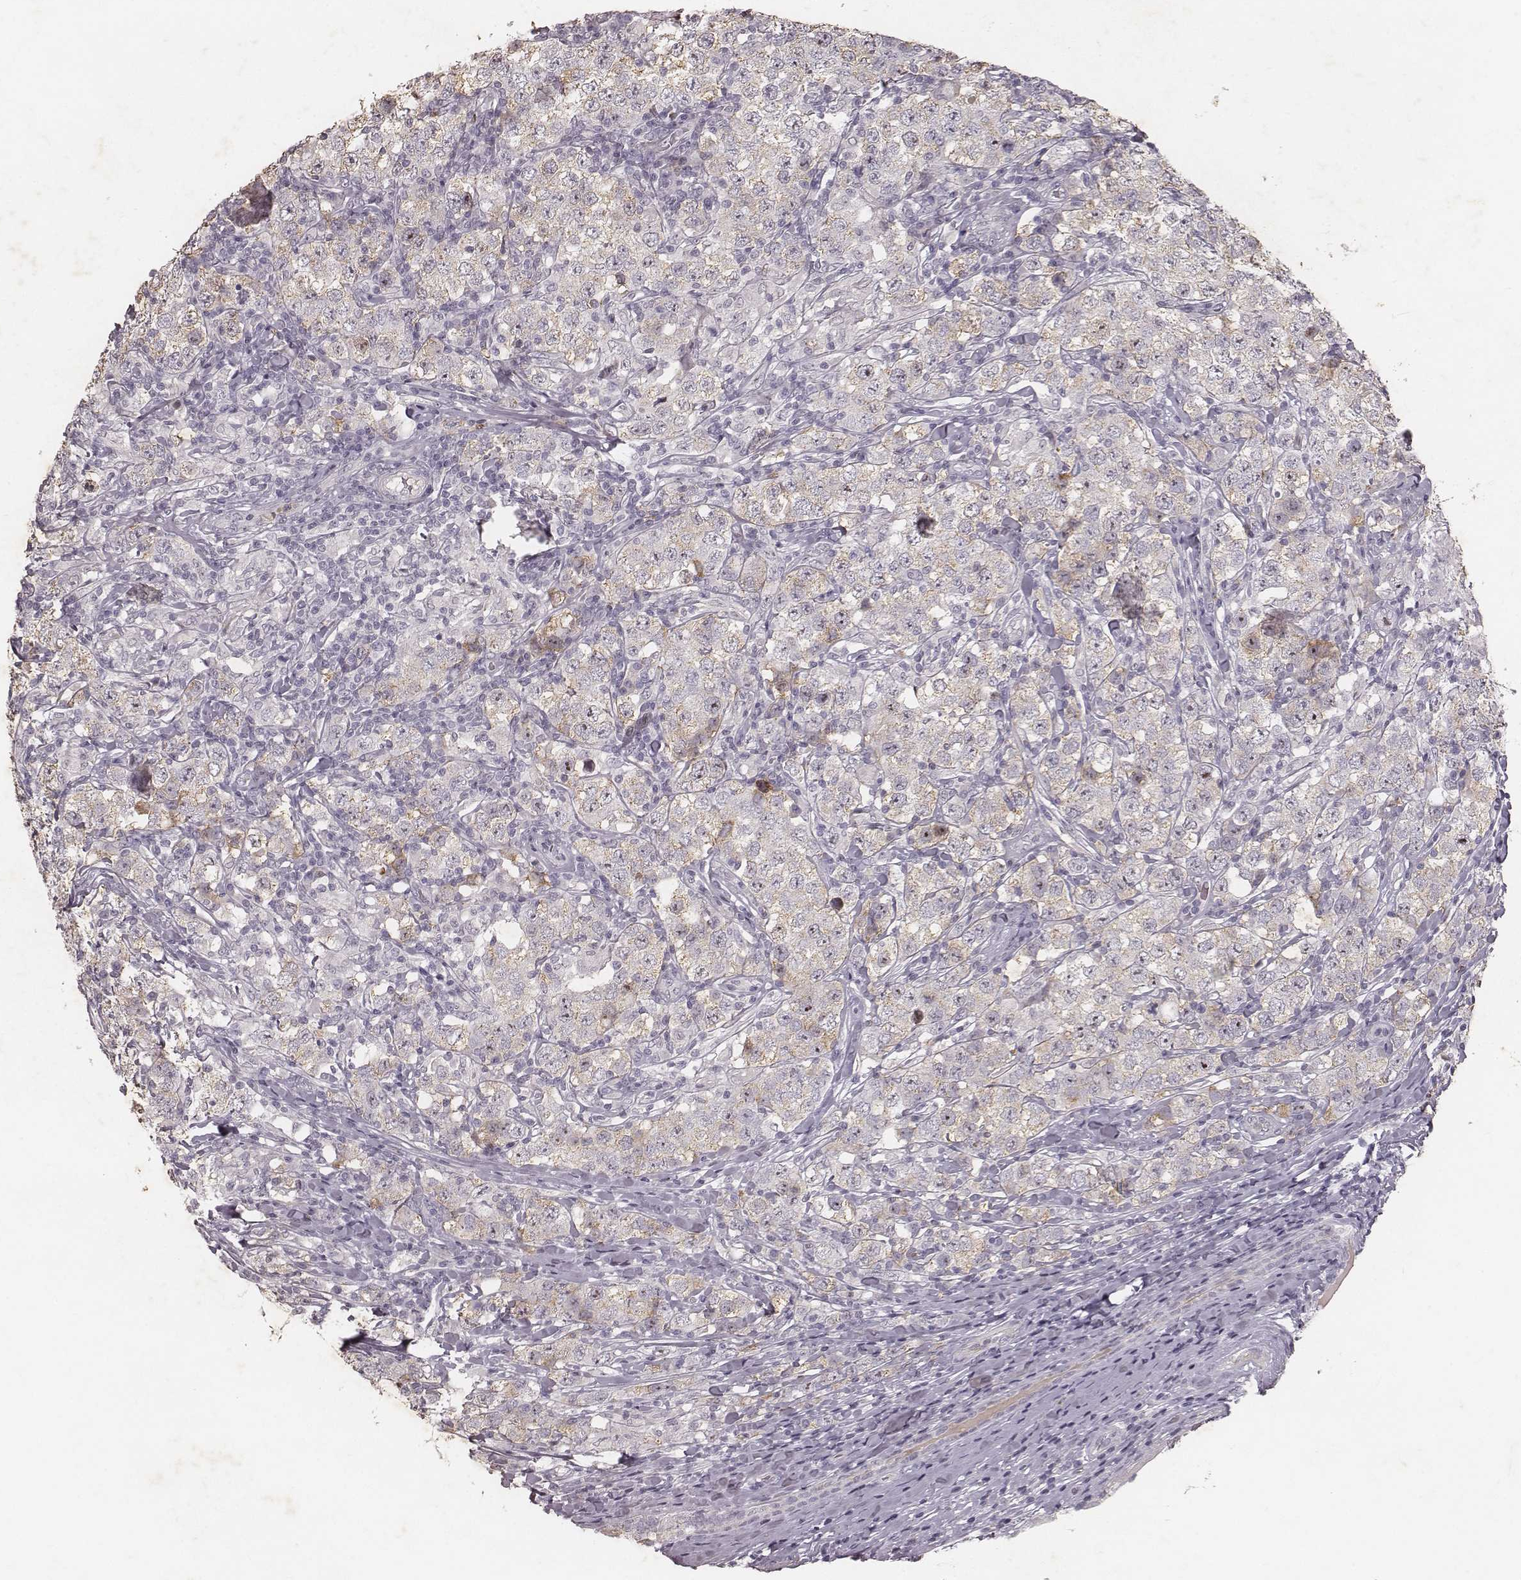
{"staining": {"intensity": "negative", "quantity": "none", "location": "none"}, "tissue": "testis cancer", "cell_type": "Tumor cells", "image_type": "cancer", "snomed": [{"axis": "morphology", "description": "Seminoma, NOS"}, {"axis": "morphology", "description": "Carcinoma, Embryonal, NOS"}, {"axis": "topography", "description": "Testis"}], "caption": "Tumor cells show no significant protein staining in testis embryonal carcinoma.", "gene": "MADCAM1", "patient": {"sex": "male", "age": 41}}